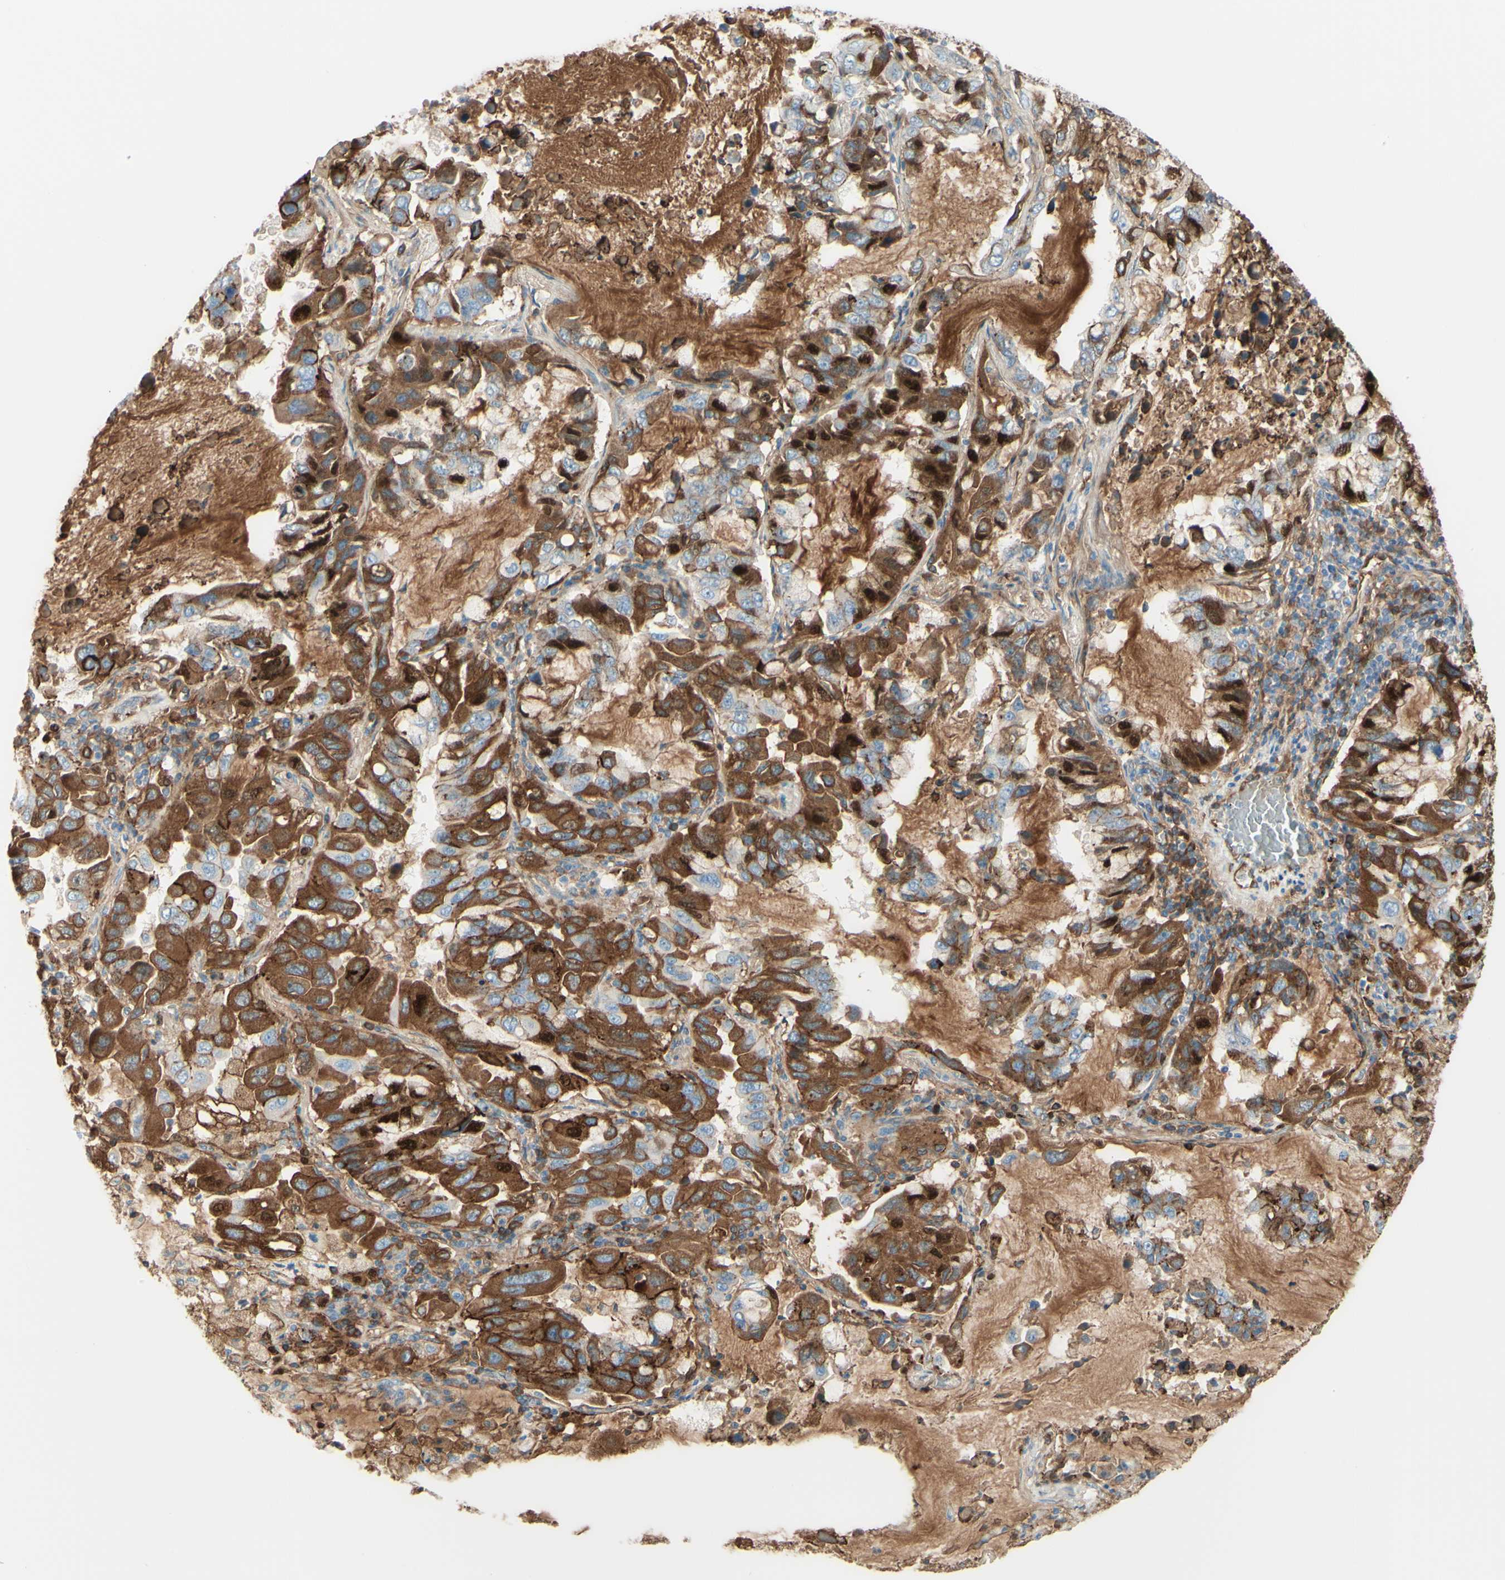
{"staining": {"intensity": "strong", "quantity": ">75%", "location": "cytoplasmic/membranous"}, "tissue": "lung cancer", "cell_type": "Tumor cells", "image_type": "cancer", "snomed": [{"axis": "morphology", "description": "Adenocarcinoma, NOS"}, {"axis": "topography", "description": "Lung"}], "caption": "A high amount of strong cytoplasmic/membranous positivity is identified in about >75% of tumor cells in lung cancer (adenocarcinoma) tissue.", "gene": "ALCAM", "patient": {"sex": "male", "age": 64}}